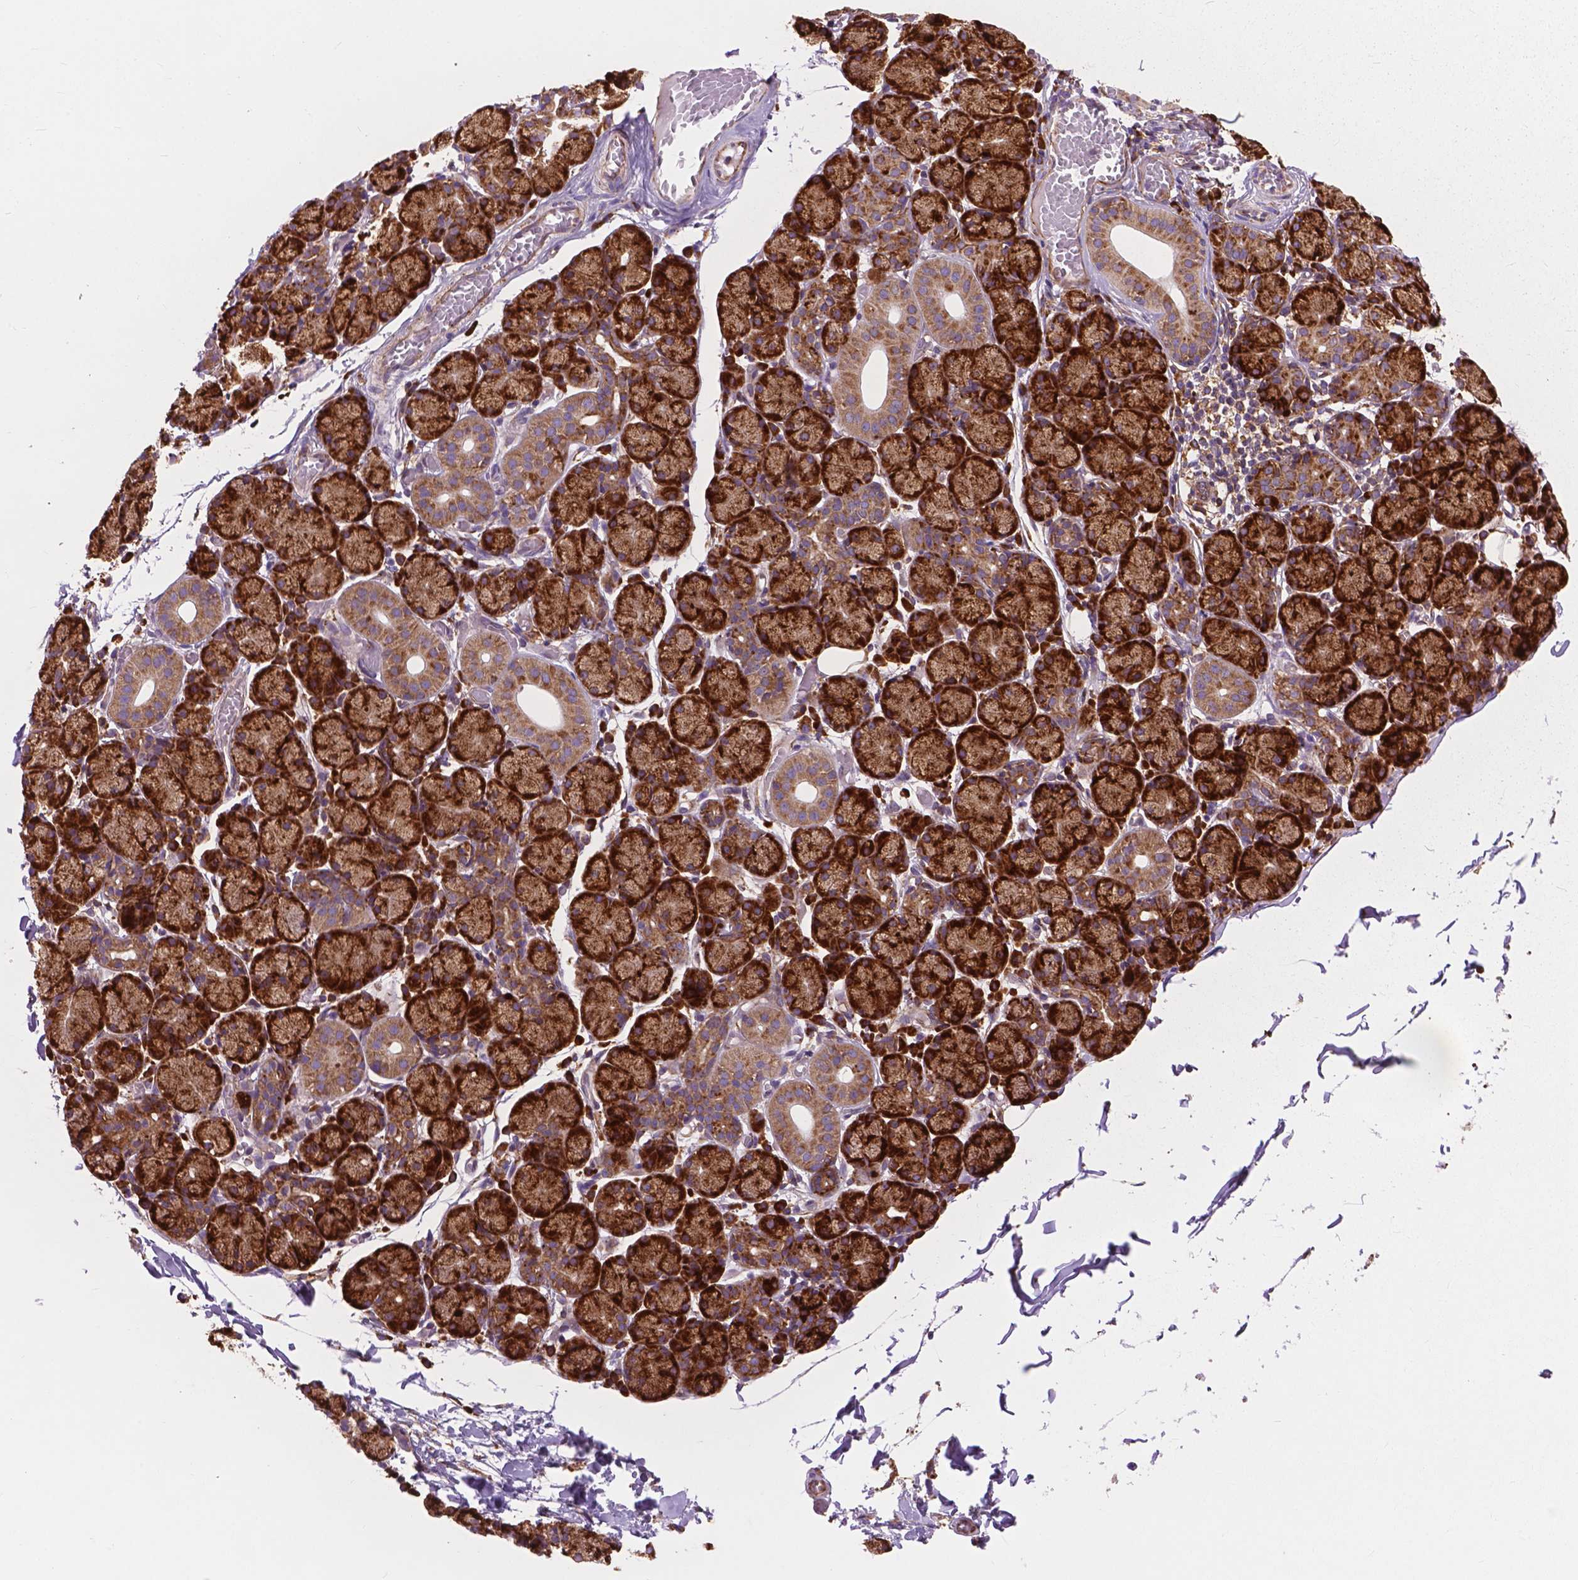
{"staining": {"intensity": "strong", "quantity": ">75%", "location": "cytoplasmic/membranous"}, "tissue": "salivary gland", "cell_type": "Glandular cells", "image_type": "normal", "snomed": [{"axis": "morphology", "description": "Normal tissue, NOS"}, {"axis": "topography", "description": "Salivary gland"}], "caption": "Protein expression by immunohistochemistry (IHC) displays strong cytoplasmic/membranous expression in about >75% of glandular cells in normal salivary gland.", "gene": "RPL37A", "patient": {"sex": "female", "age": 24}}